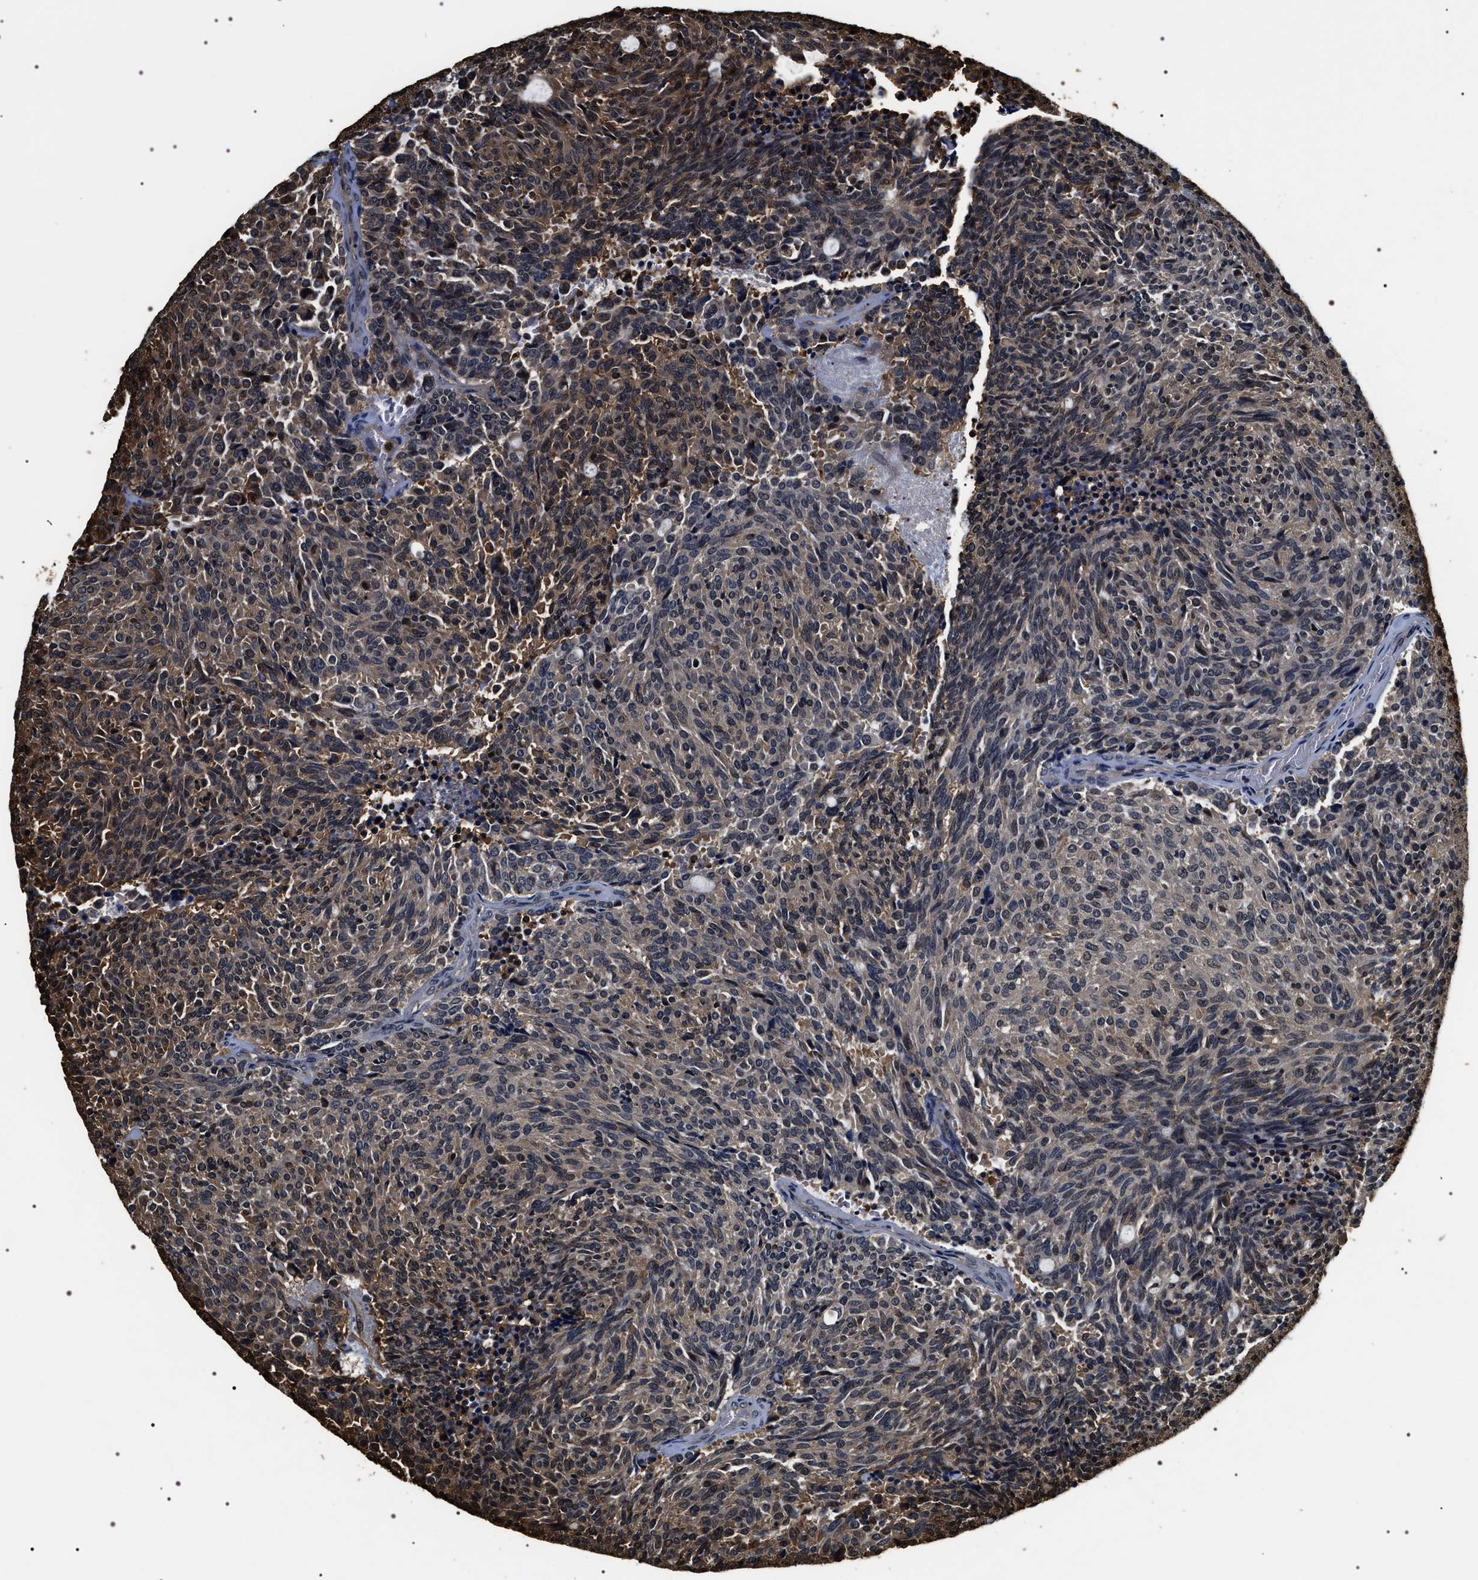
{"staining": {"intensity": "weak", "quantity": "25%-75%", "location": "cytoplasmic/membranous"}, "tissue": "carcinoid", "cell_type": "Tumor cells", "image_type": "cancer", "snomed": [{"axis": "morphology", "description": "Carcinoid, malignant, NOS"}, {"axis": "topography", "description": "Pancreas"}], "caption": "Tumor cells reveal low levels of weak cytoplasmic/membranous staining in about 25%-75% of cells in malignant carcinoid.", "gene": "ARHGAP22", "patient": {"sex": "female", "age": 54}}